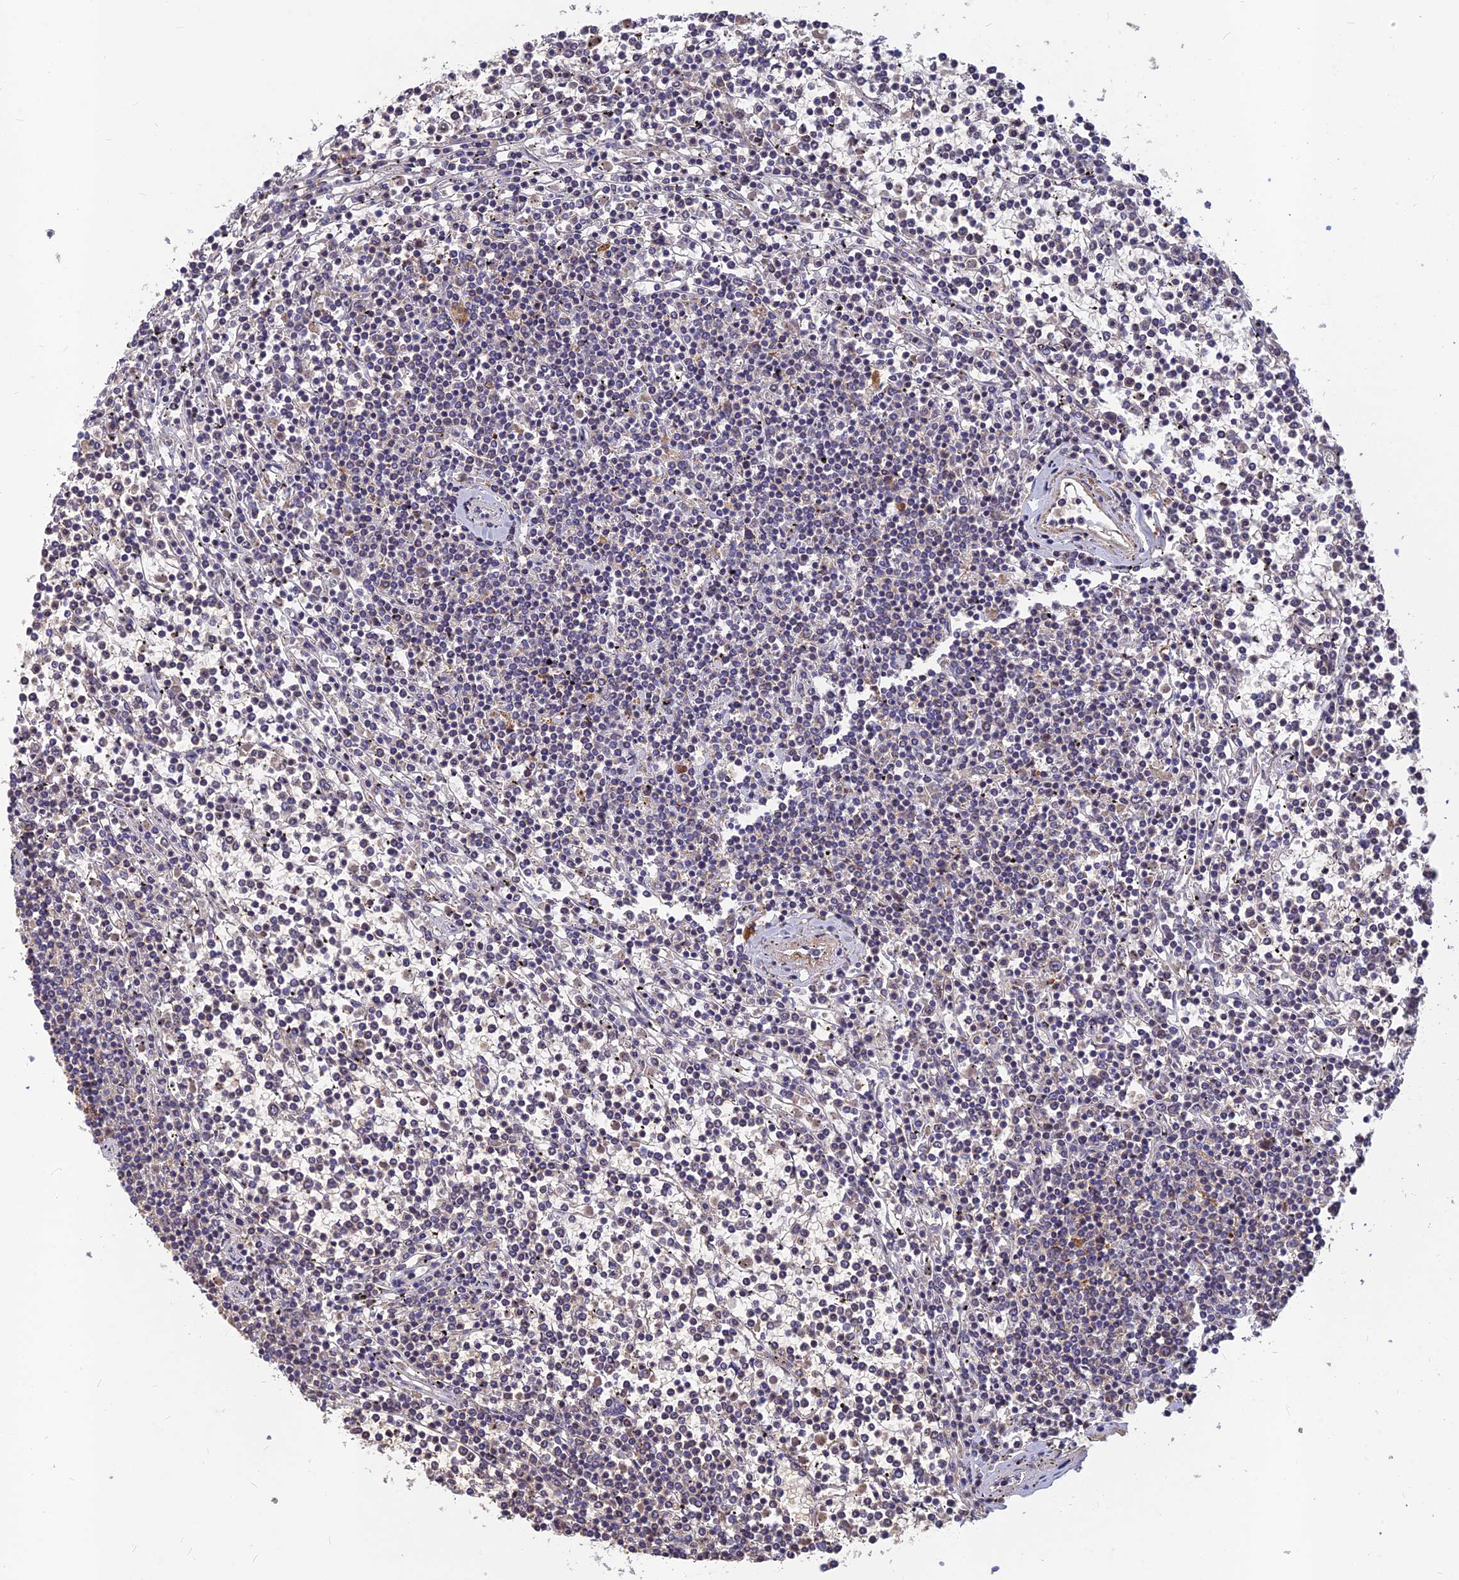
{"staining": {"intensity": "negative", "quantity": "none", "location": "none"}, "tissue": "lymphoma", "cell_type": "Tumor cells", "image_type": "cancer", "snomed": [{"axis": "morphology", "description": "Malignant lymphoma, non-Hodgkin's type, Low grade"}, {"axis": "topography", "description": "Spleen"}], "caption": "Tumor cells show no significant protein expression in low-grade malignant lymphoma, non-Hodgkin's type.", "gene": "CACNA1B", "patient": {"sex": "female", "age": 19}}